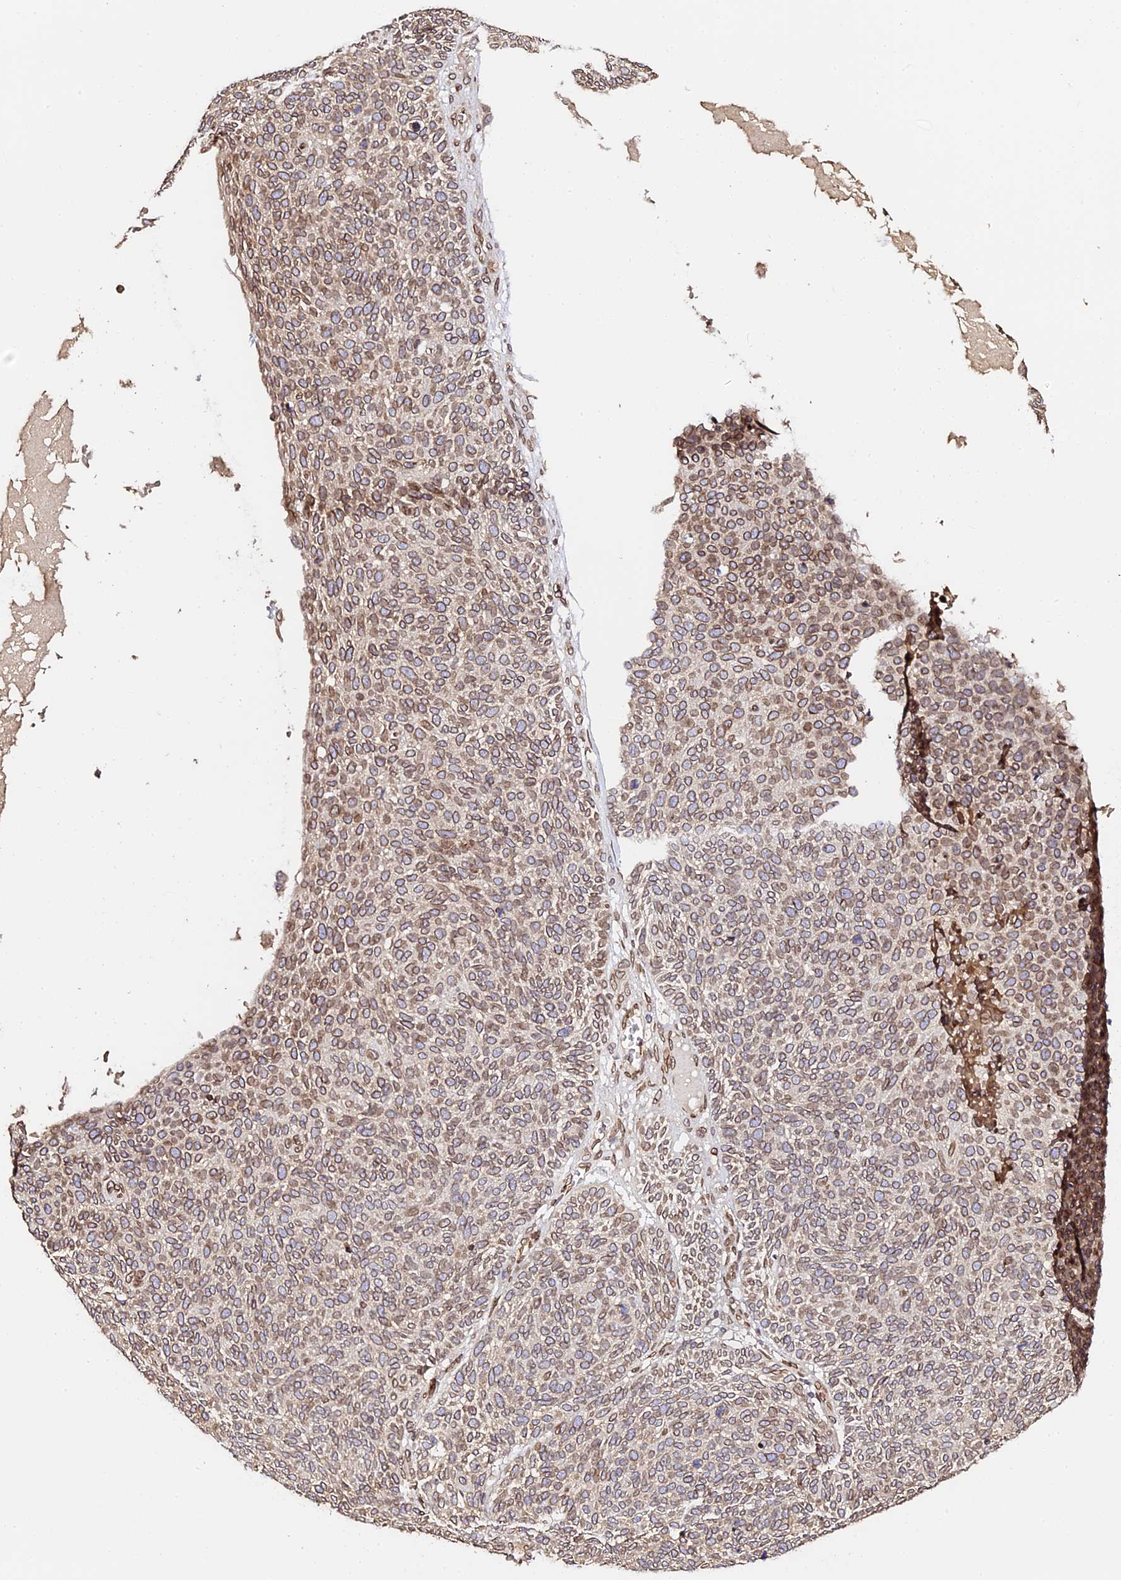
{"staining": {"intensity": "moderate", "quantity": ">75%", "location": "cytoplasmic/membranous,nuclear"}, "tissue": "skin cancer", "cell_type": "Tumor cells", "image_type": "cancer", "snomed": [{"axis": "morphology", "description": "Squamous cell carcinoma, NOS"}, {"axis": "topography", "description": "Skin"}], "caption": "A brown stain shows moderate cytoplasmic/membranous and nuclear positivity of a protein in human skin cancer tumor cells.", "gene": "ANAPC5", "patient": {"sex": "female", "age": 90}}